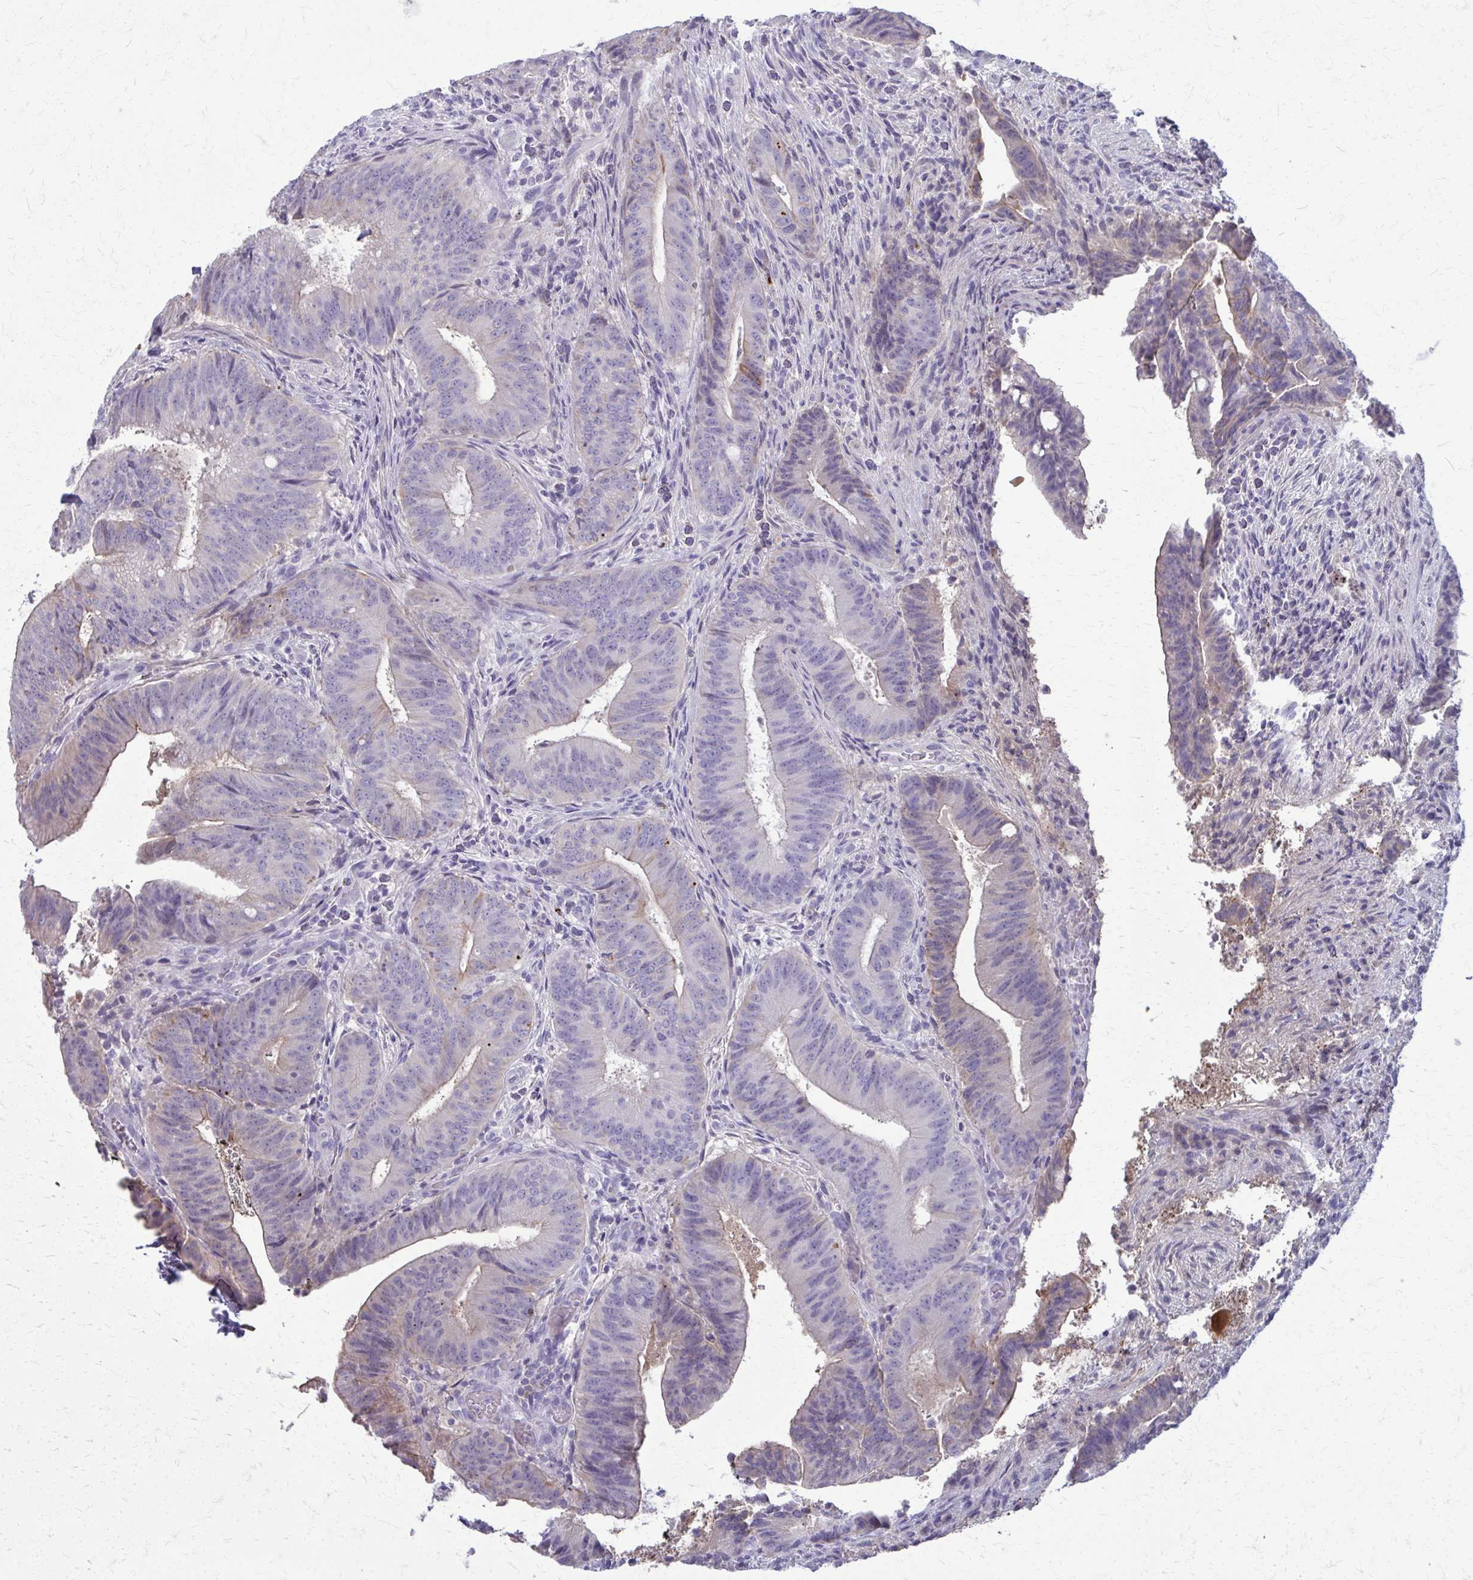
{"staining": {"intensity": "weak", "quantity": "<25%", "location": "cytoplasmic/membranous"}, "tissue": "colorectal cancer", "cell_type": "Tumor cells", "image_type": "cancer", "snomed": [{"axis": "morphology", "description": "Adenocarcinoma, NOS"}, {"axis": "topography", "description": "Colon"}], "caption": "Immunohistochemical staining of colorectal cancer reveals no significant staining in tumor cells.", "gene": "OR4M1", "patient": {"sex": "female", "age": 43}}